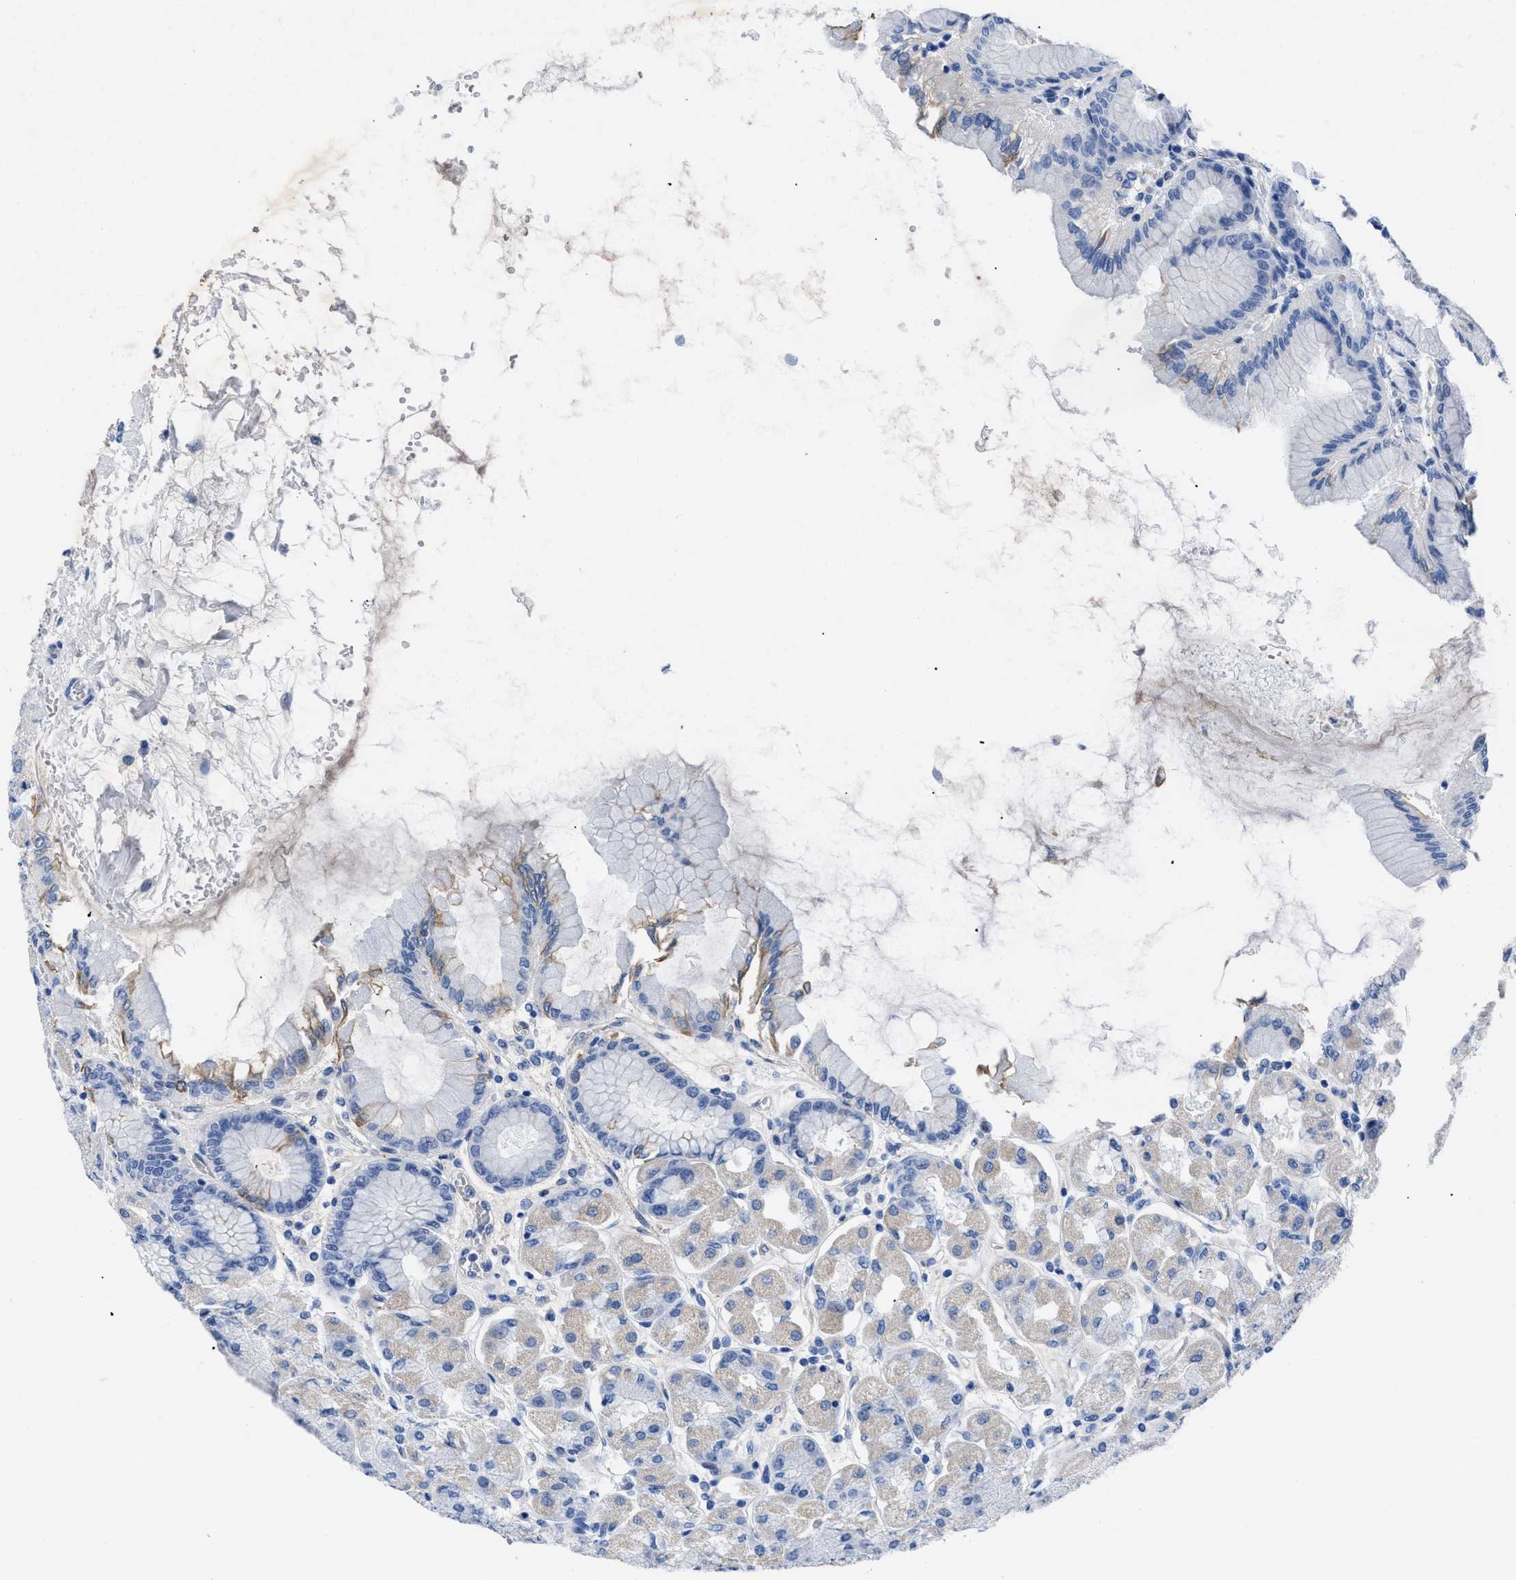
{"staining": {"intensity": "weak", "quantity": "<25%", "location": "cytoplasmic/membranous"}, "tissue": "stomach", "cell_type": "Glandular cells", "image_type": "normal", "snomed": [{"axis": "morphology", "description": "Normal tissue, NOS"}, {"axis": "topography", "description": "Stomach, upper"}], "caption": "Glandular cells show no significant staining in unremarkable stomach. The staining was performed using DAB to visualize the protein expression in brown, while the nuclei were stained in blue with hematoxylin (Magnification: 20x).", "gene": "TMEM68", "patient": {"sex": "female", "age": 56}}